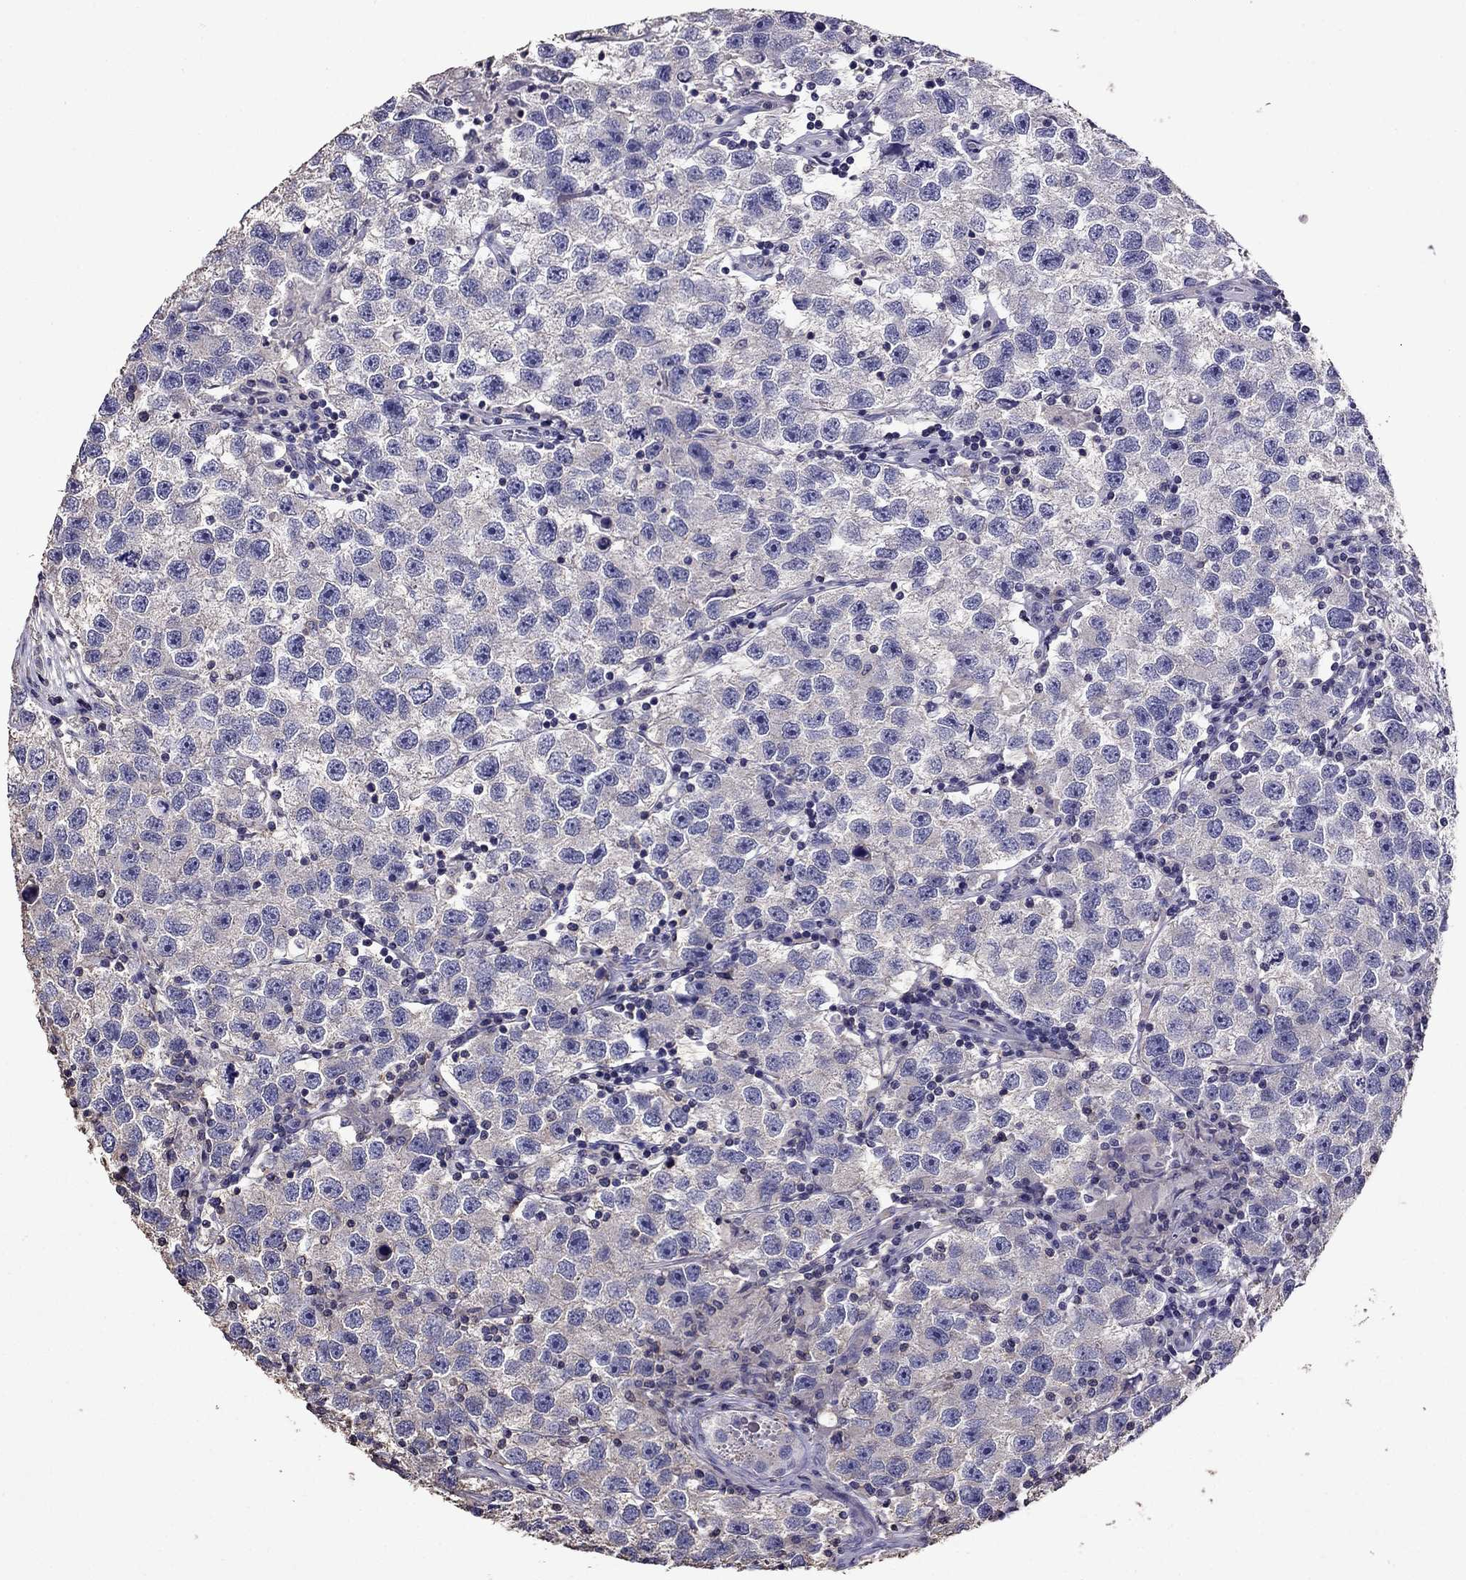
{"staining": {"intensity": "negative", "quantity": "none", "location": "none"}, "tissue": "testis cancer", "cell_type": "Tumor cells", "image_type": "cancer", "snomed": [{"axis": "morphology", "description": "Seminoma, NOS"}, {"axis": "topography", "description": "Testis"}], "caption": "This is an immunohistochemistry histopathology image of human testis seminoma. There is no staining in tumor cells.", "gene": "NKX3-1", "patient": {"sex": "male", "age": 26}}